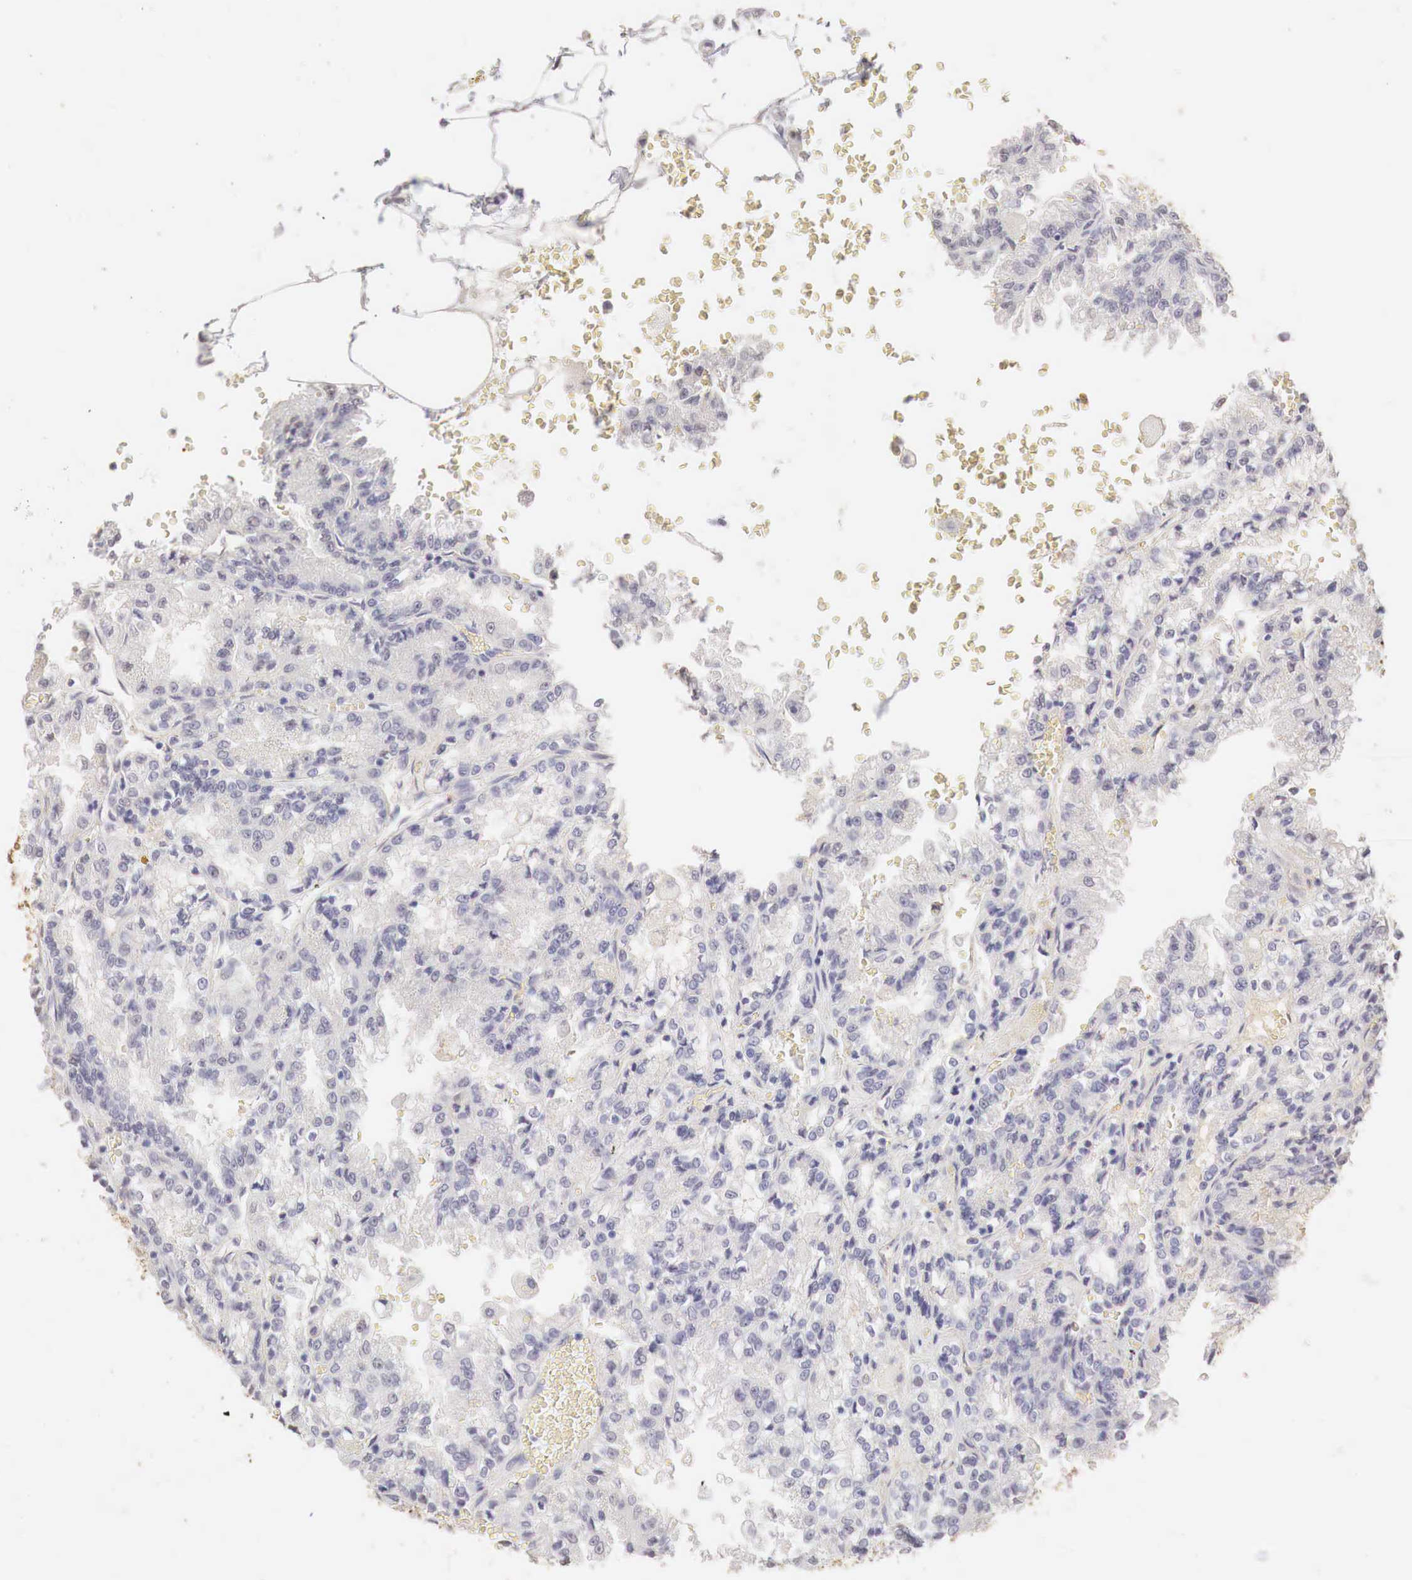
{"staining": {"intensity": "negative", "quantity": "none", "location": "none"}, "tissue": "renal cancer", "cell_type": "Tumor cells", "image_type": "cancer", "snomed": [{"axis": "morphology", "description": "Adenocarcinoma, NOS"}, {"axis": "topography", "description": "Kidney"}], "caption": "IHC image of neoplastic tissue: human renal cancer (adenocarcinoma) stained with DAB reveals no significant protein expression in tumor cells.", "gene": "OTC", "patient": {"sex": "female", "age": 56}}